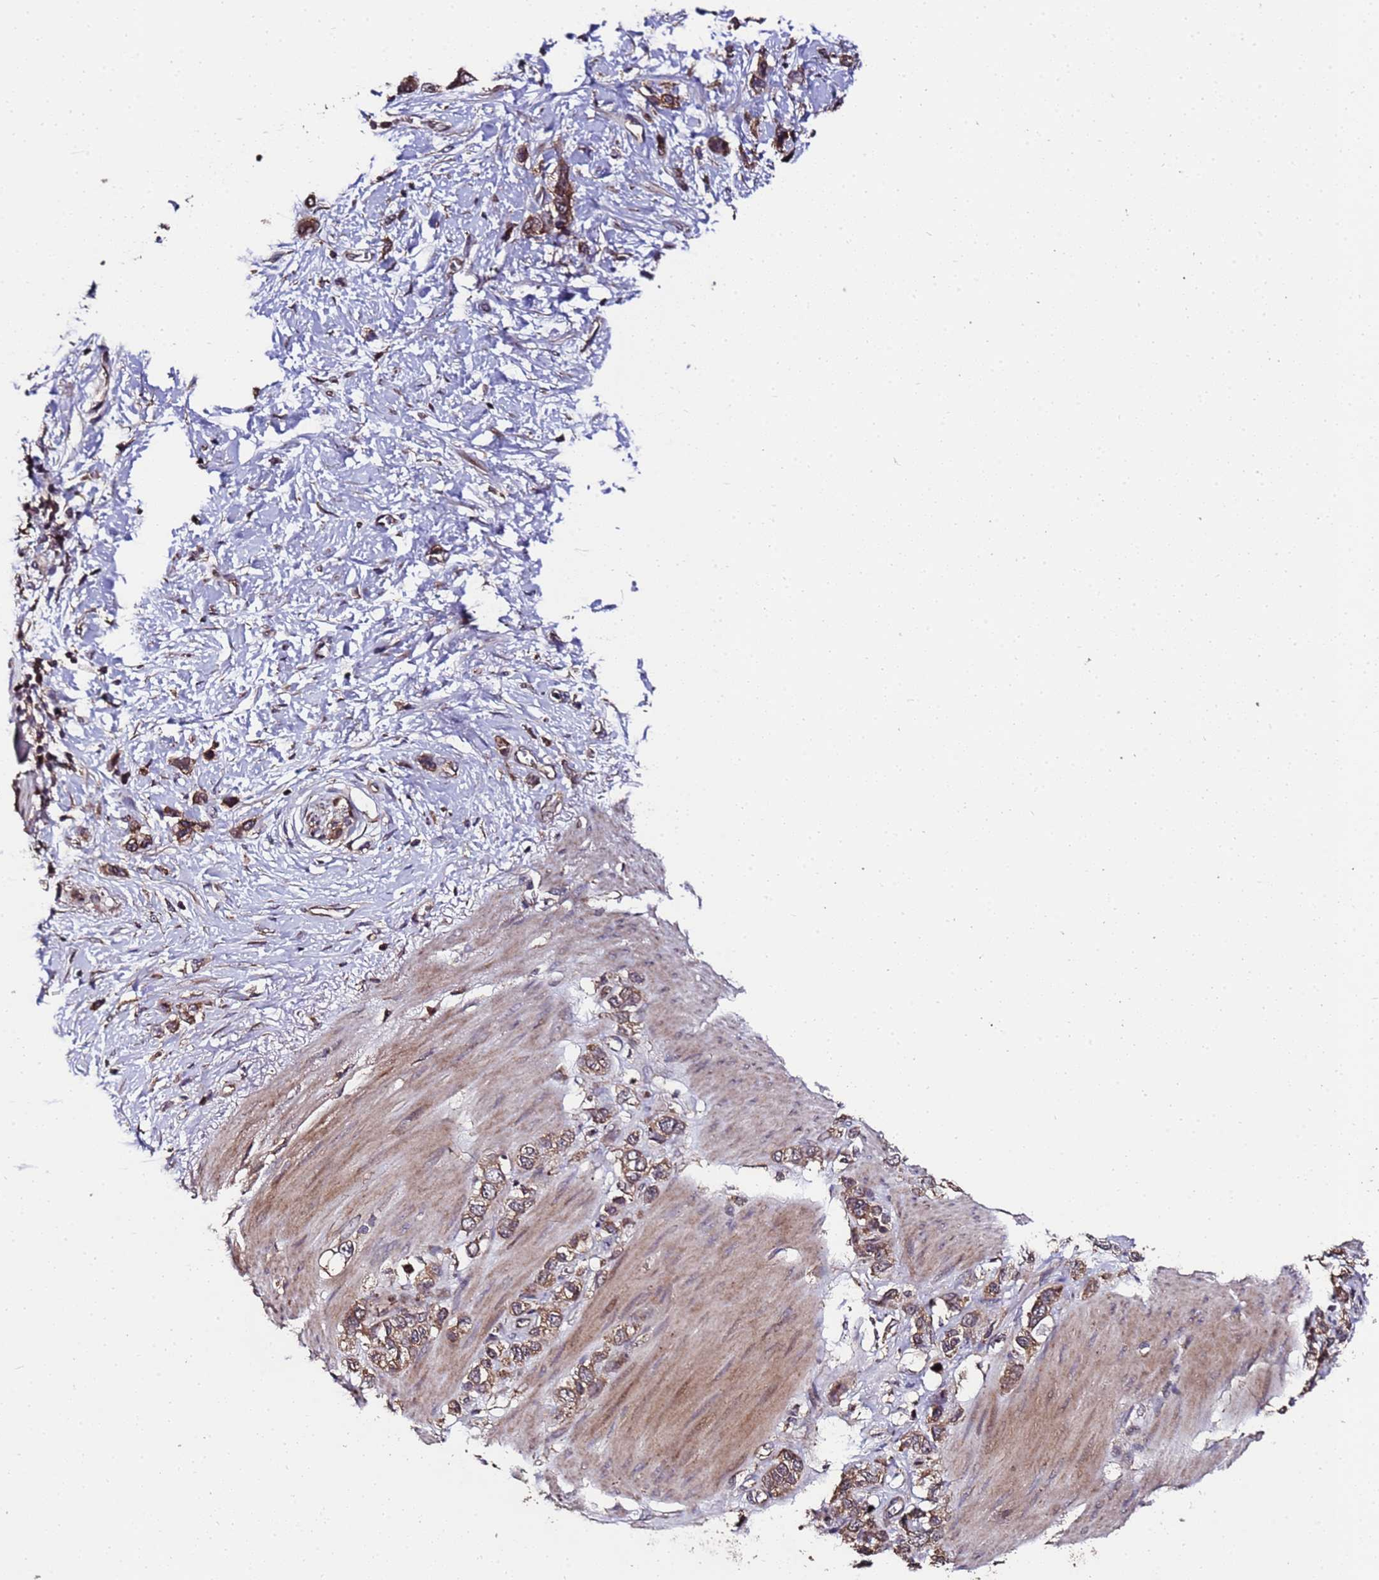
{"staining": {"intensity": "moderate", "quantity": ">75%", "location": "cytoplasmic/membranous"}, "tissue": "stomach cancer", "cell_type": "Tumor cells", "image_type": "cancer", "snomed": [{"axis": "morphology", "description": "Adenocarcinoma, NOS"}, {"axis": "morphology", "description": "Adenocarcinoma, High grade"}, {"axis": "topography", "description": "Stomach, upper"}, {"axis": "topography", "description": "Stomach, lower"}], "caption": "The photomicrograph reveals a brown stain indicating the presence of a protein in the cytoplasmic/membranous of tumor cells in stomach cancer.", "gene": "PRODH", "patient": {"sex": "female", "age": 65}}